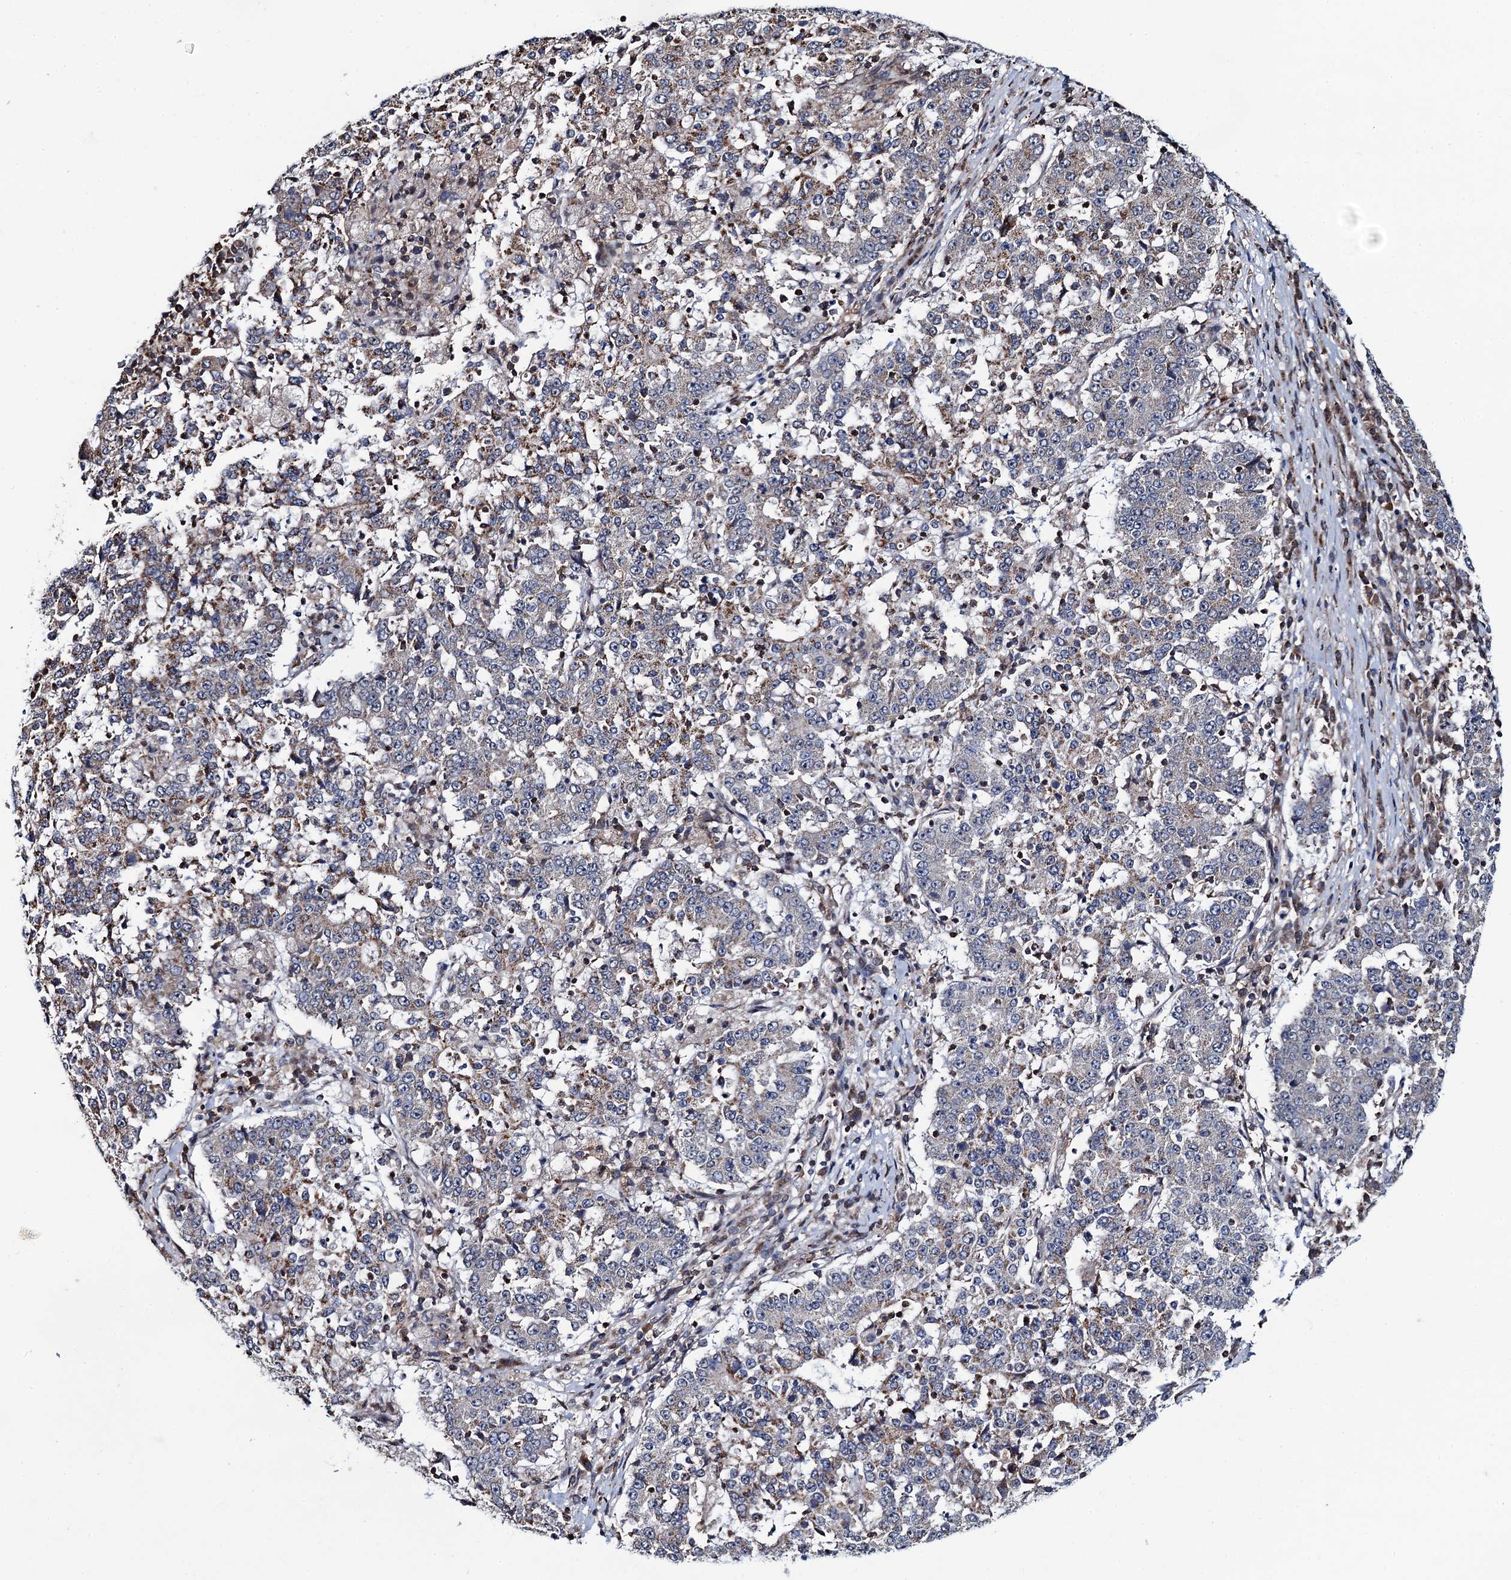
{"staining": {"intensity": "negative", "quantity": "none", "location": "none"}, "tissue": "stomach cancer", "cell_type": "Tumor cells", "image_type": "cancer", "snomed": [{"axis": "morphology", "description": "Adenocarcinoma, NOS"}, {"axis": "topography", "description": "Stomach"}], "caption": "This is an immunohistochemistry photomicrograph of human stomach cancer. There is no positivity in tumor cells.", "gene": "CCDC102A", "patient": {"sex": "male", "age": 59}}